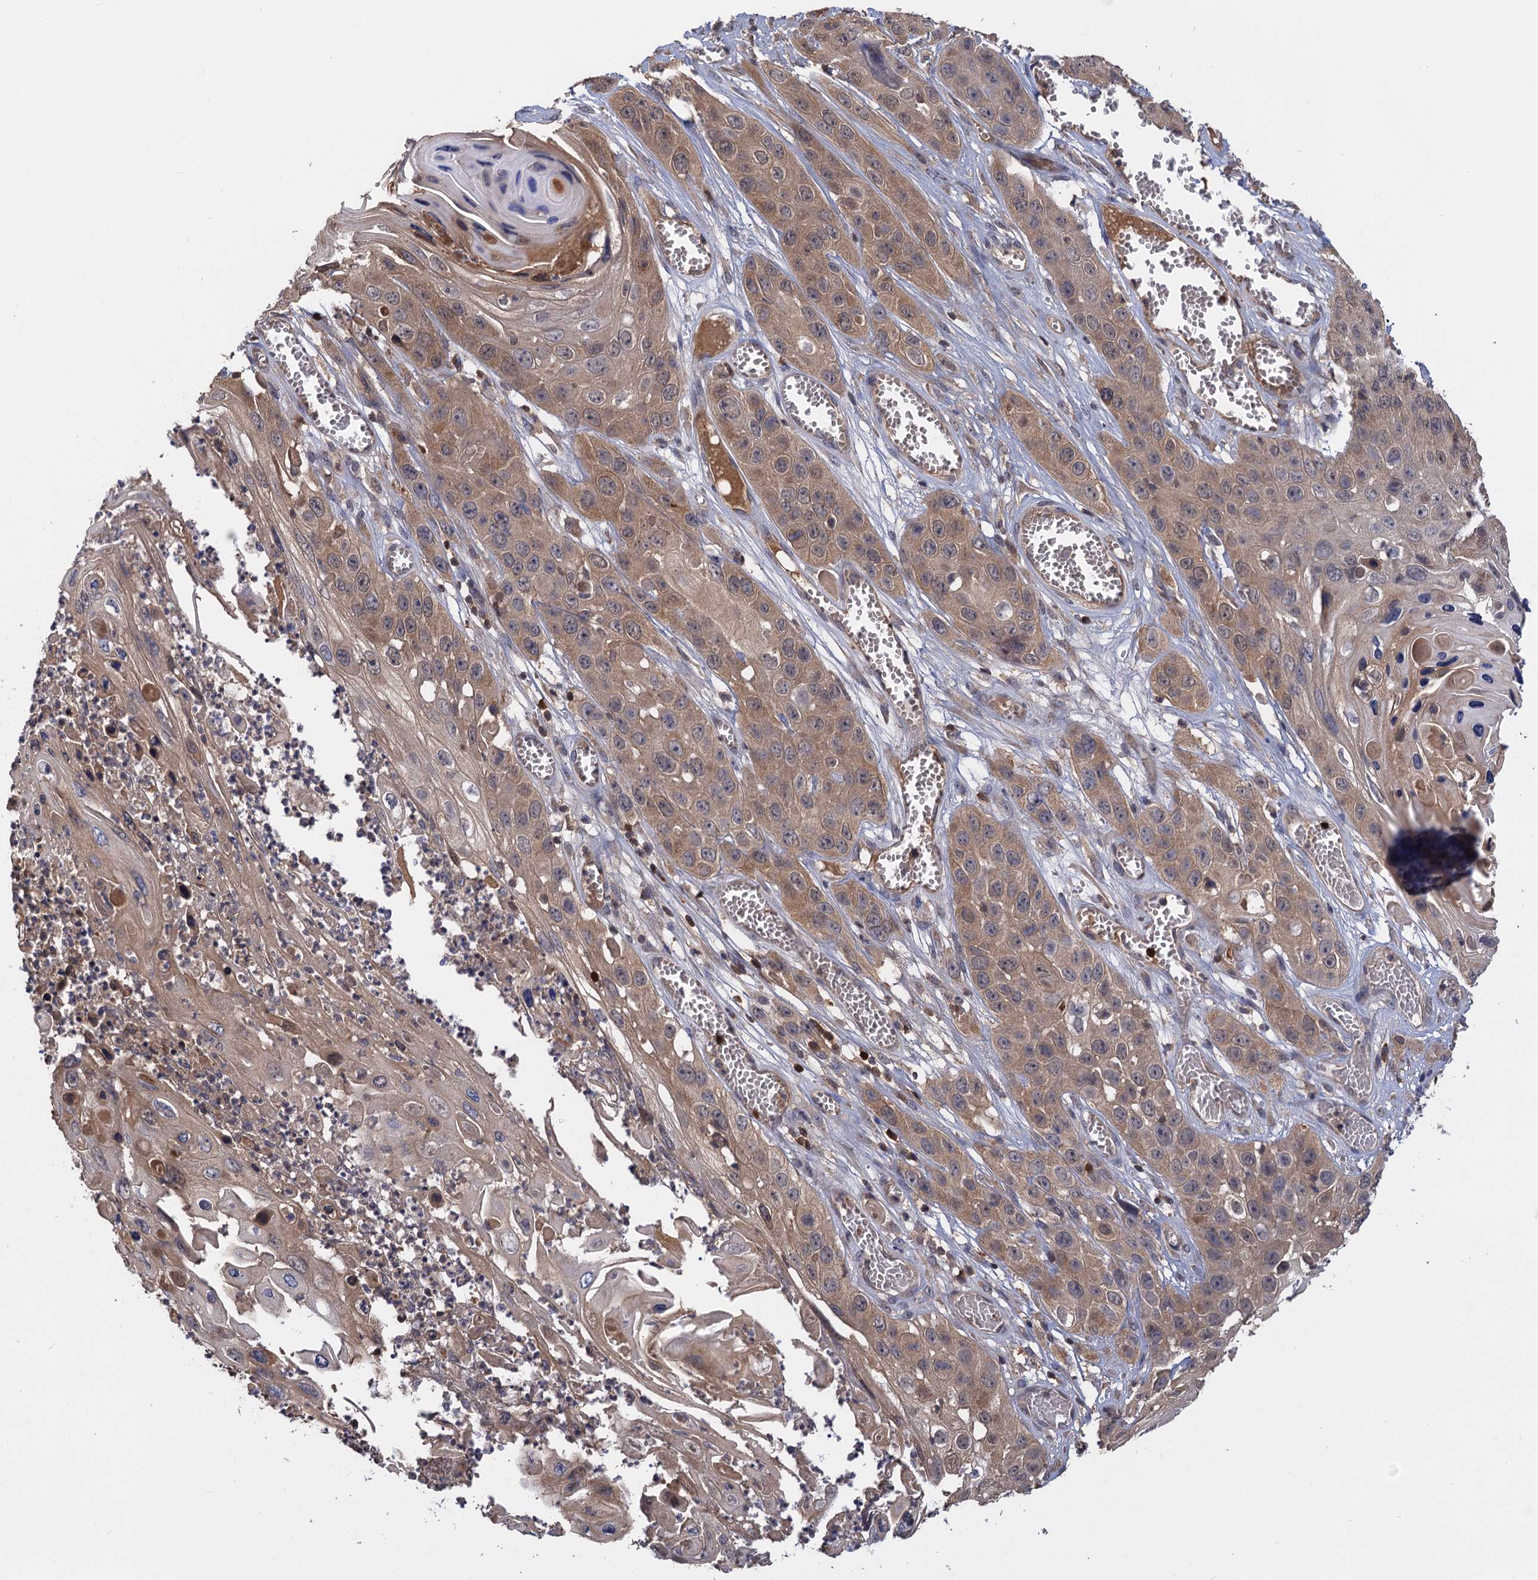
{"staining": {"intensity": "weak", "quantity": ">75%", "location": "cytoplasmic/membranous"}, "tissue": "skin cancer", "cell_type": "Tumor cells", "image_type": "cancer", "snomed": [{"axis": "morphology", "description": "Squamous cell carcinoma, NOS"}, {"axis": "topography", "description": "Skin"}], "caption": "This photomicrograph displays immunohistochemistry (IHC) staining of human skin squamous cell carcinoma, with low weak cytoplasmic/membranous staining in approximately >75% of tumor cells.", "gene": "DGKA", "patient": {"sex": "male", "age": 55}}